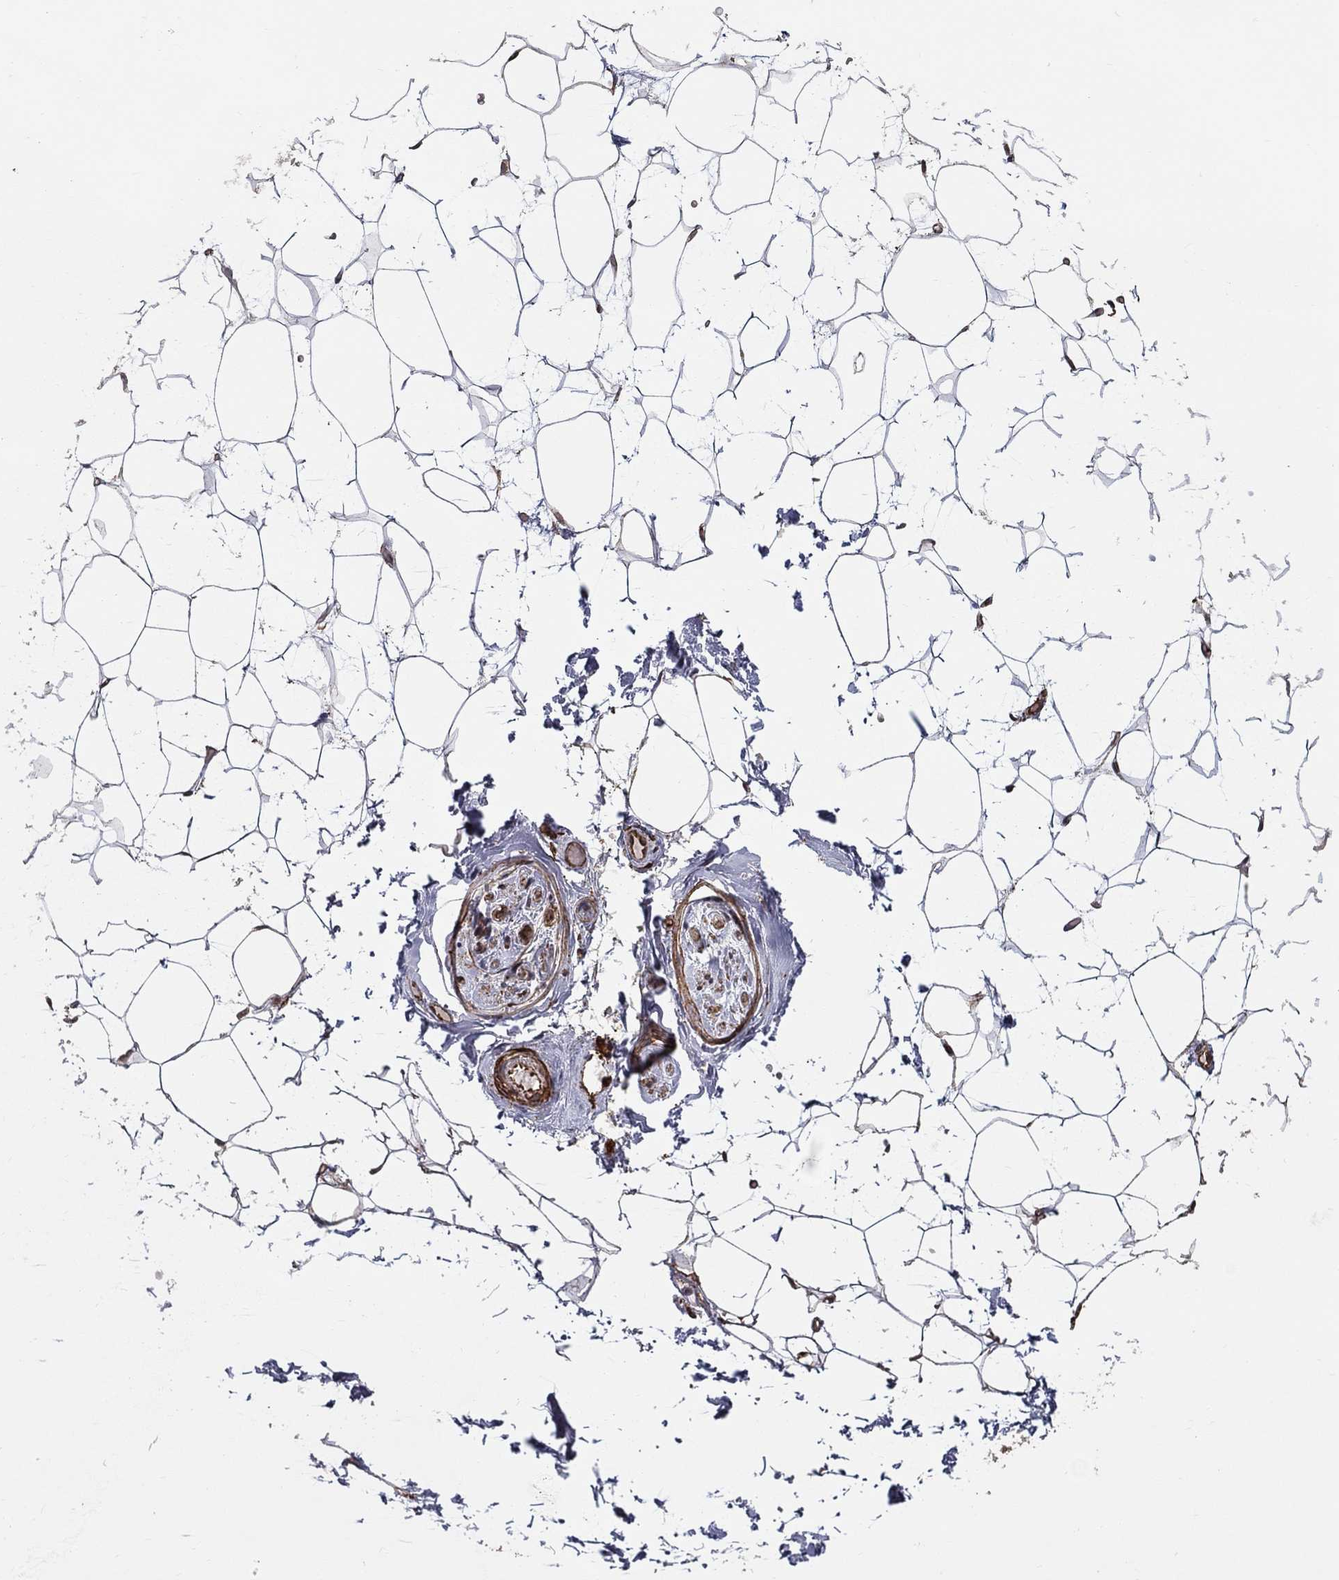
{"staining": {"intensity": "negative", "quantity": "none", "location": "none"}, "tissue": "adipose tissue", "cell_type": "Adipocytes", "image_type": "normal", "snomed": [{"axis": "morphology", "description": "Normal tissue, NOS"}, {"axis": "topography", "description": "Skin"}, {"axis": "topography", "description": "Peripheral nerve tissue"}], "caption": "Immunohistochemistry (IHC) micrograph of benign adipose tissue: human adipose tissue stained with DAB demonstrates no significant protein staining in adipocytes. Nuclei are stained in blue.", "gene": "NPHP1", "patient": {"sex": "female", "age": 56}}